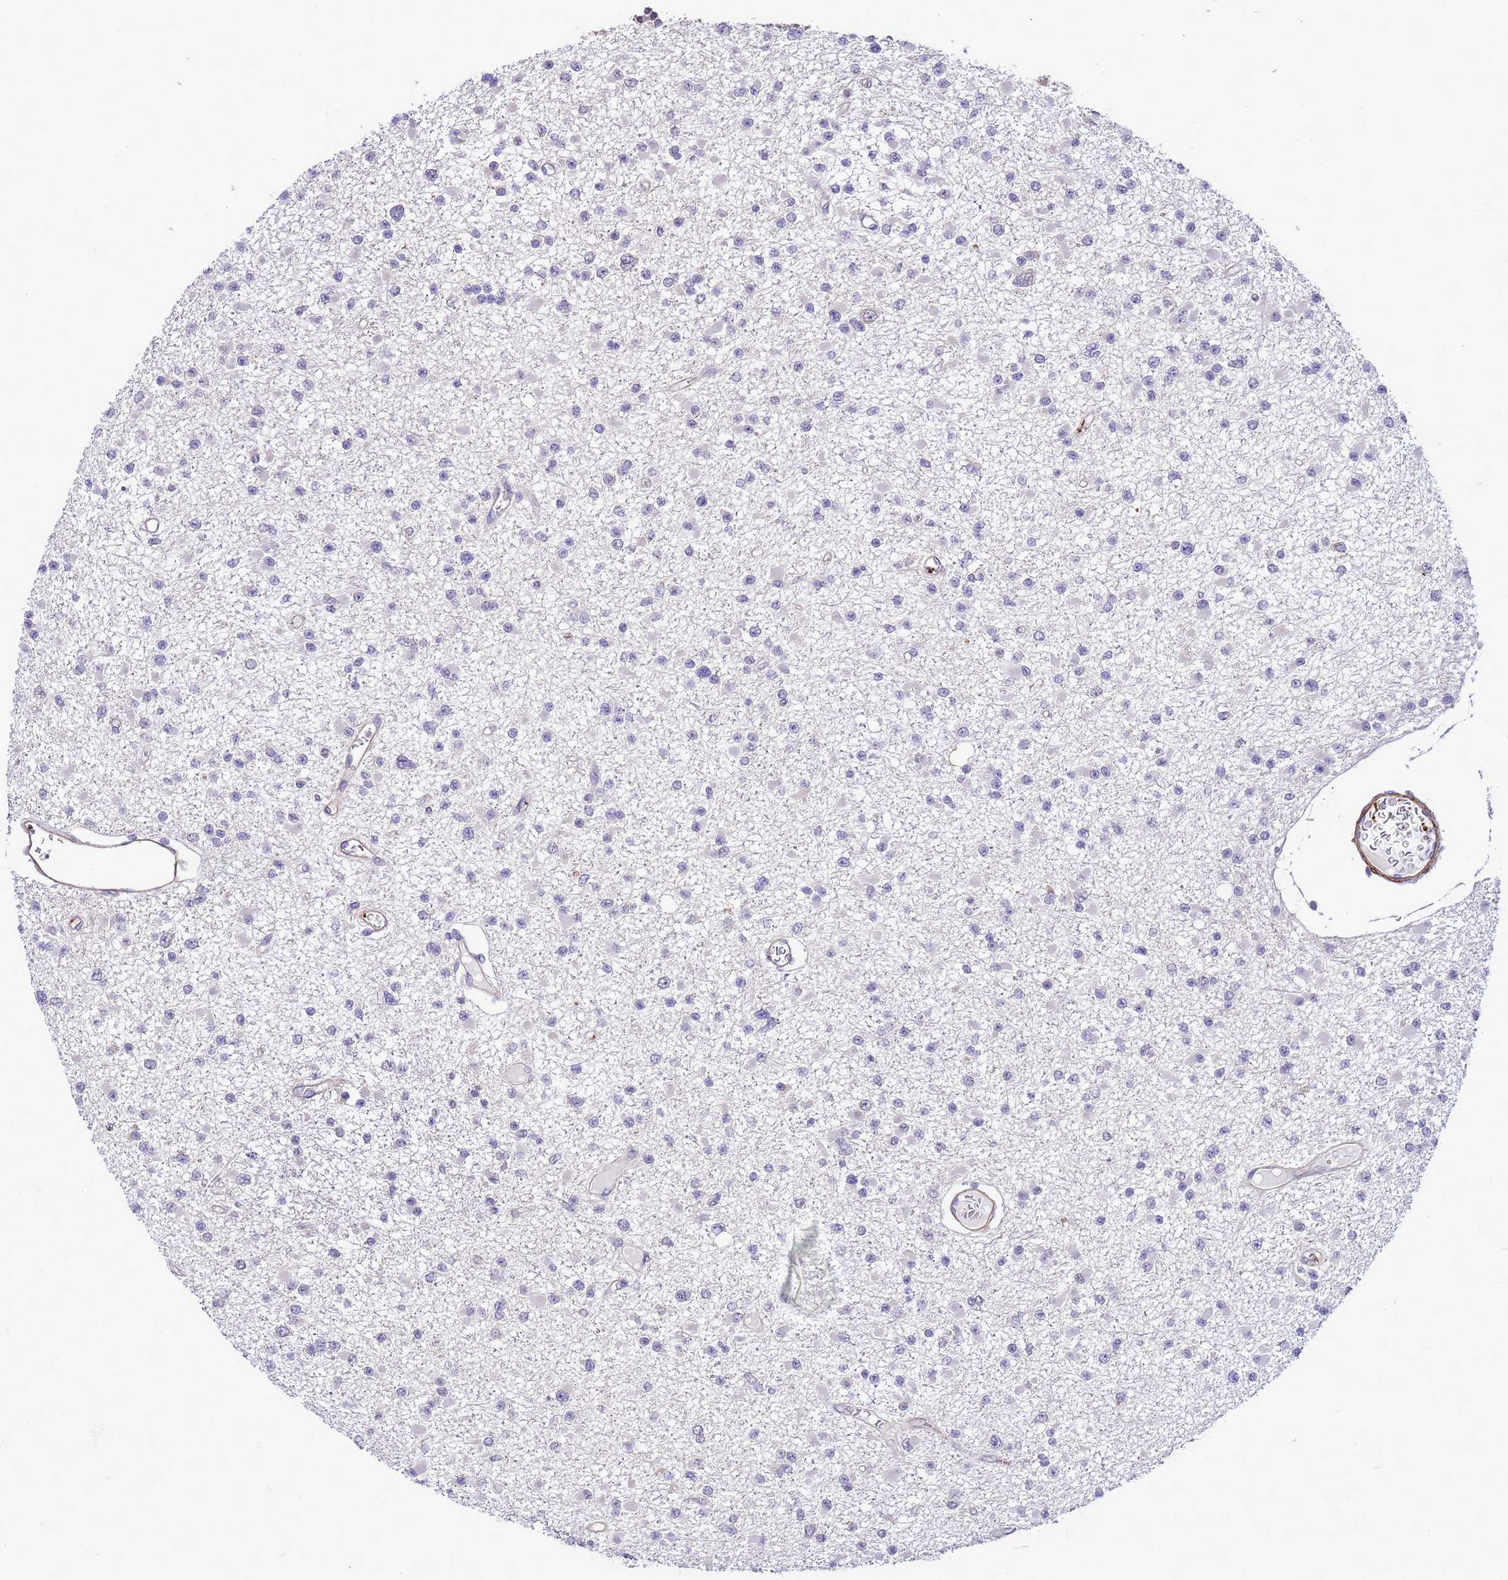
{"staining": {"intensity": "negative", "quantity": "none", "location": "none"}, "tissue": "glioma", "cell_type": "Tumor cells", "image_type": "cancer", "snomed": [{"axis": "morphology", "description": "Glioma, malignant, Low grade"}, {"axis": "topography", "description": "Brain"}], "caption": "An immunohistochemistry histopathology image of glioma is shown. There is no staining in tumor cells of glioma.", "gene": "GEN1", "patient": {"sex": "female", "age": 22}}